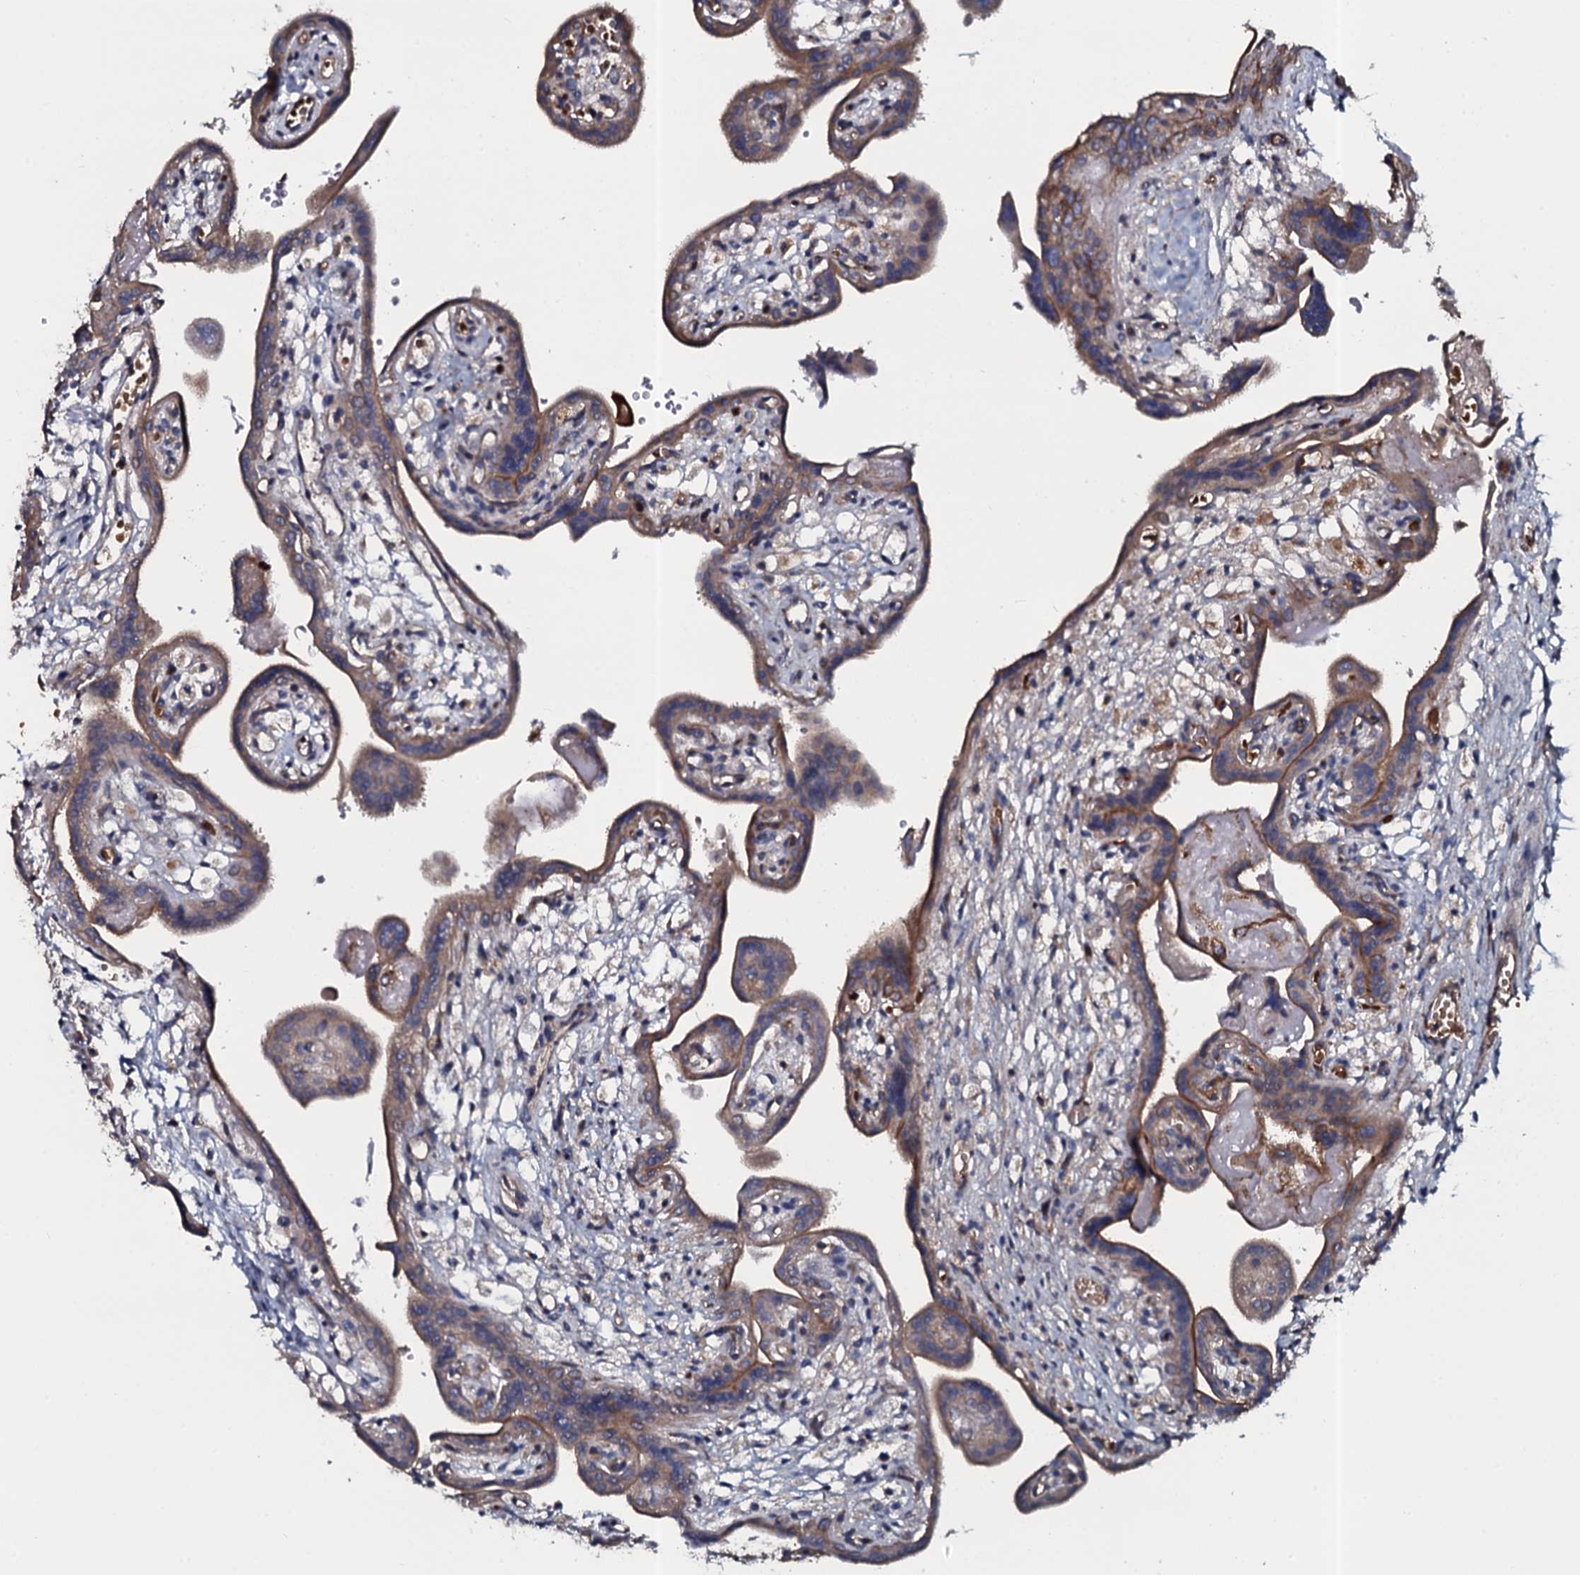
{"staining": {"intensity": "moderate", "quantity": ">75%", "location": "cytoplasmic/membranous"}, "tissue": "placenta", "cell_type": "Trophoblastic cells", "image_type": "normal", "snomed": [{"axis": "morphology", "description": "Normal tissue, NOS"}, {"axis": "topography", "description": "Placenta"}], "caption": "Protein expression analysis of normal placenta reveals moderate cytoplasmic/membranous staining in about >75% of trophoblastic cells. Using DAB (3,3'-diaminobenzidine) (brown) and hematoxylin (blue) stains, captured at high magnification using brightfield microscopy.", "gene": "TMEM151A", "patient": {"sex": "female", "age": 37}}